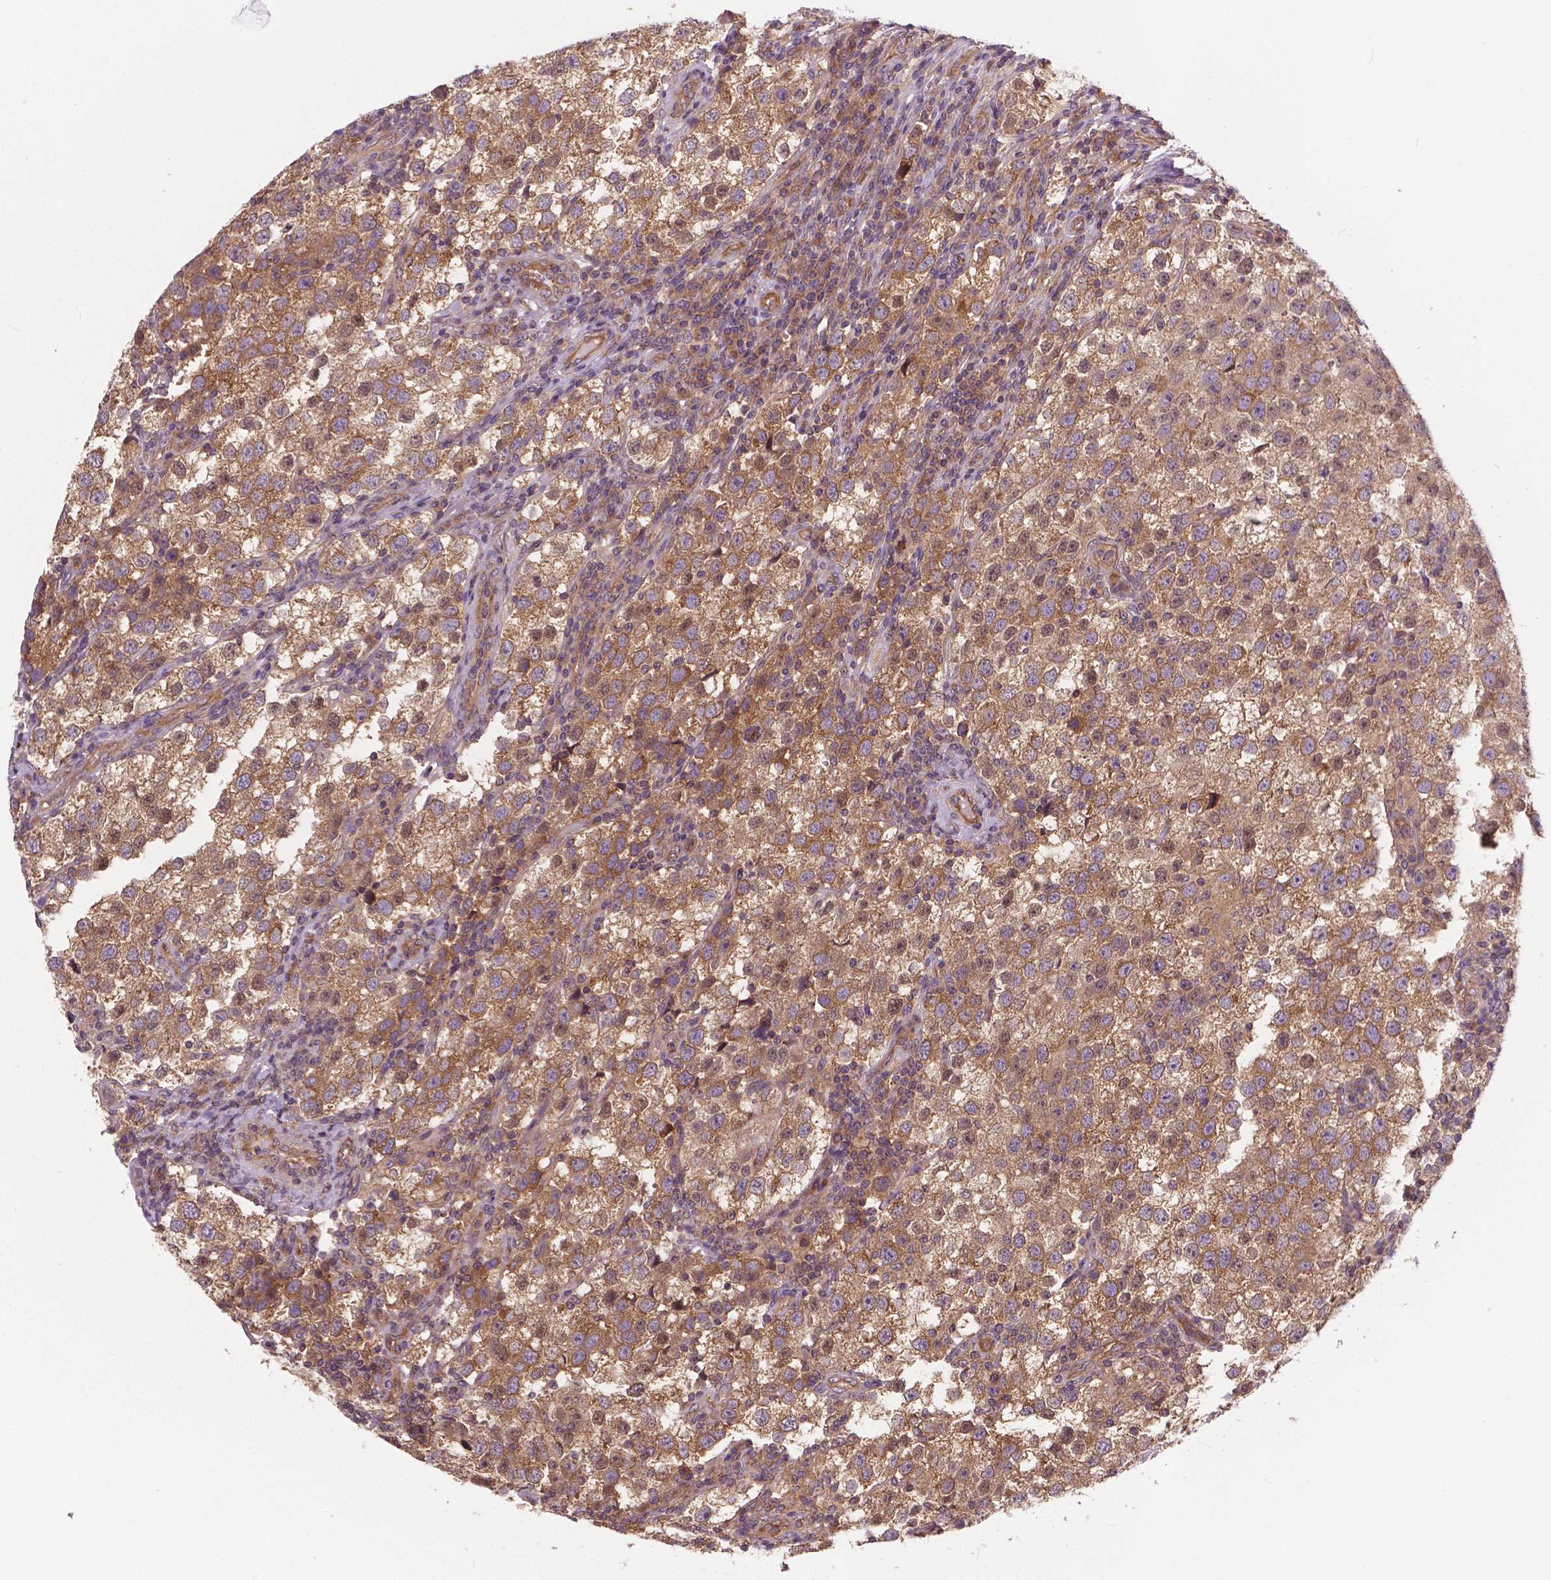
{"staining": {"intensity": "moderate", "quantity": ">75%", "location": "cytoplasmic/membranous"}, "tissue": "testis cancer", "cell_type": "Tumor cells", "image_type": "cancer", "snomed": [{"axis": "morphology", "description": "Seminoma, NOS"}, {"axis": "topography", "description": "Testis"}], "caption": "A brown stain shows moderate cytoplasmic/membranous positivity of a protein in human testis seminoma tumor cells.", "gene": "MZT1", "patient": {"sex": "male", "age": 37}}